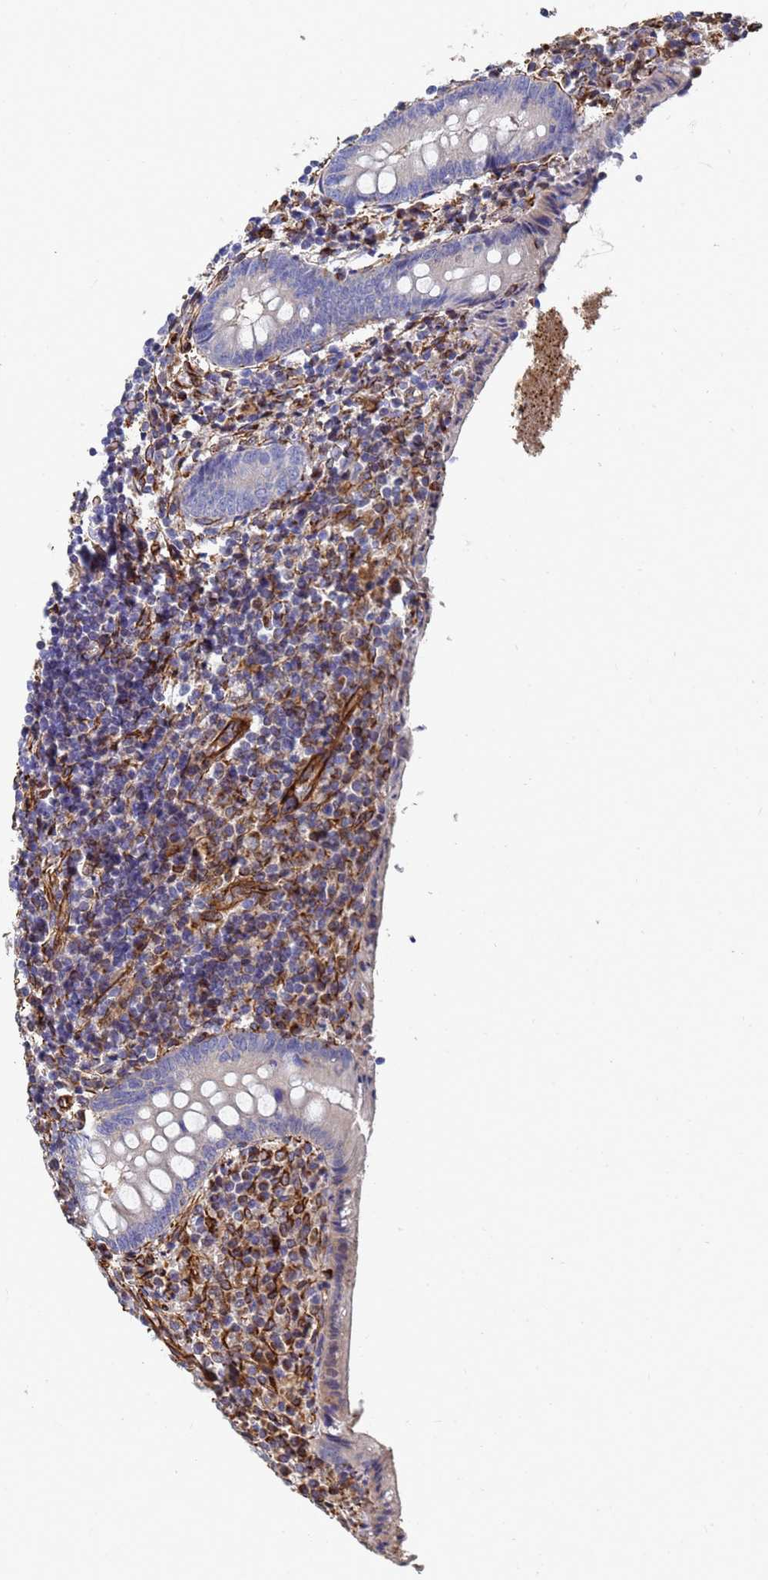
{"staining": {"intensity": "weak", "quantity": "<25%", "location": "cytoplasmic/membranous"}, "tissue": "appendix", "cell_type": "Glandular cells", "image_type": "normal", "snomed": [{"axis": "morphology", "description": "Normal tissue, NOS"}, {"axis": "topography", "description": "Appendix"}], "caption": "Immunohistochemistry image of unremarkable appendix: appendix stained with DAB reveals no significant protein expression in glandular cells. Nuclei are stained in blue.", "gene": "SYT13", "patient": {"sex": "female", "age": 17}}